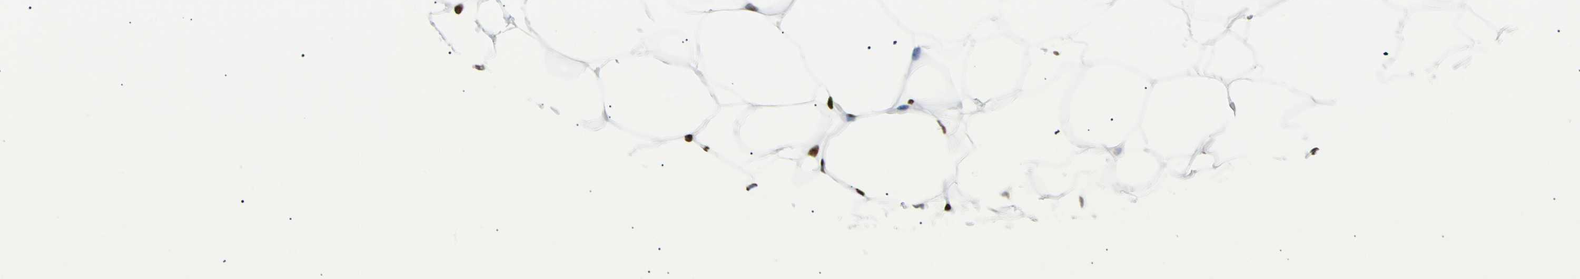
{"staining": {"intensity": "moderate", "quantity": ">75%", "location": "nuclear"}, "tissue": "adipose tissue", "cell_type": "Adipocytes", "image_type": "normal", "snomed": [{"axis": "morphology", "description": "Normal tissue, NOS"}, {"axis": "topography", "description": "Breast"}, {"axis": "topography", "description": "Adipose tissue"}], "caption": "This is a photomicrograph of immunohistochemistry staining of benign adipose tissue, which shows moderate expression in the nuclear of adipocytes.", "gene": "ZNF131", "patient": {"sex": "female", "age": 25}}